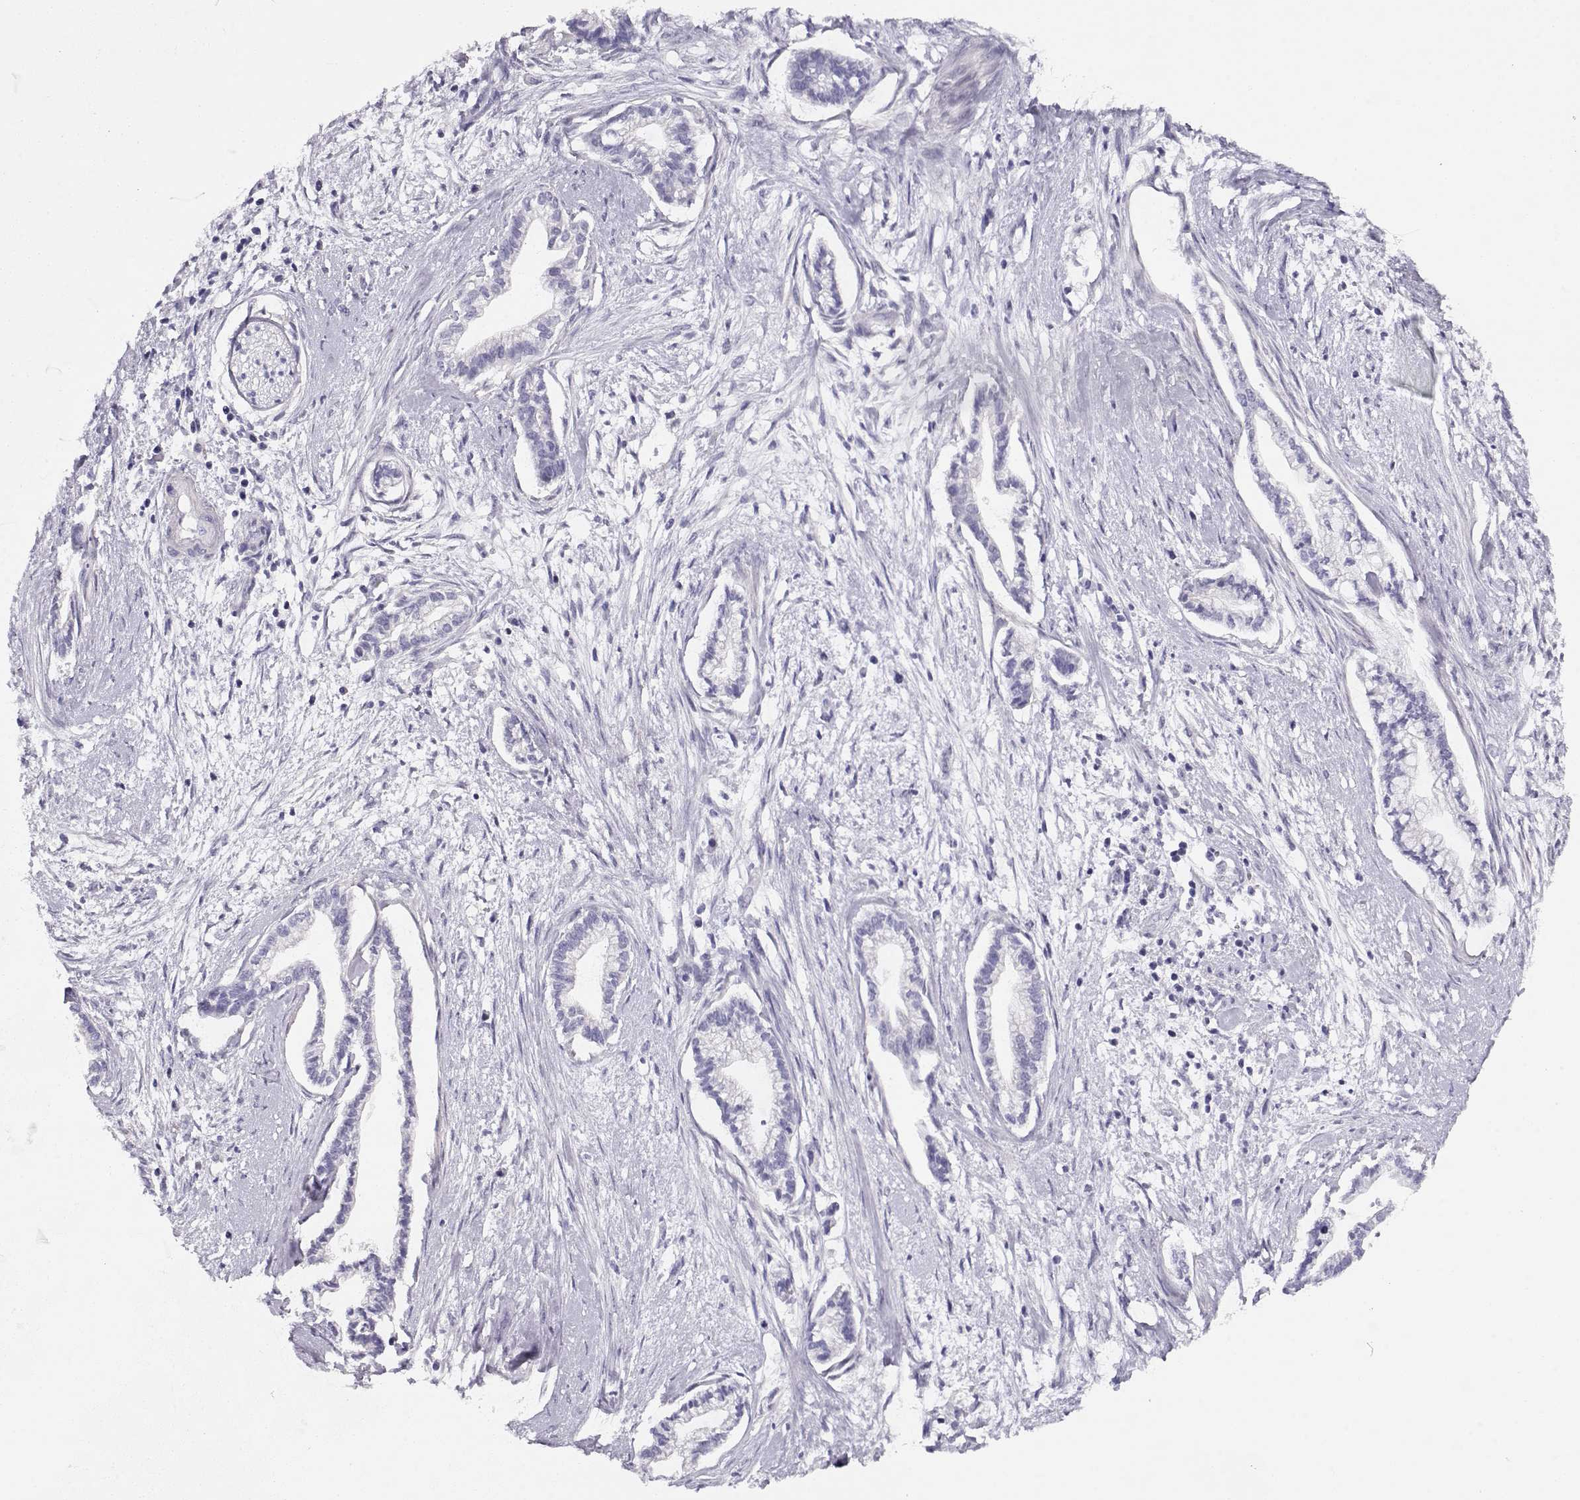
{"staining": {"intensity": "negative", "quantity": "none", "location": "none"}, "tissue": "cervical cancer", "cell_type": "Tumor cells", "image_type": "cancer", "snomed": [{"axis": "morphology", "description": "Adenocarcinoma, NOS"}, {"axis": "topography", "description": "Cervix"}], "caption": "Human cervical cancer stained for a protein using immunohistochemistry reveals no positivity in tumor cells.", "gene": "CRX", "patient": {"sex": "female", "age": 62}}